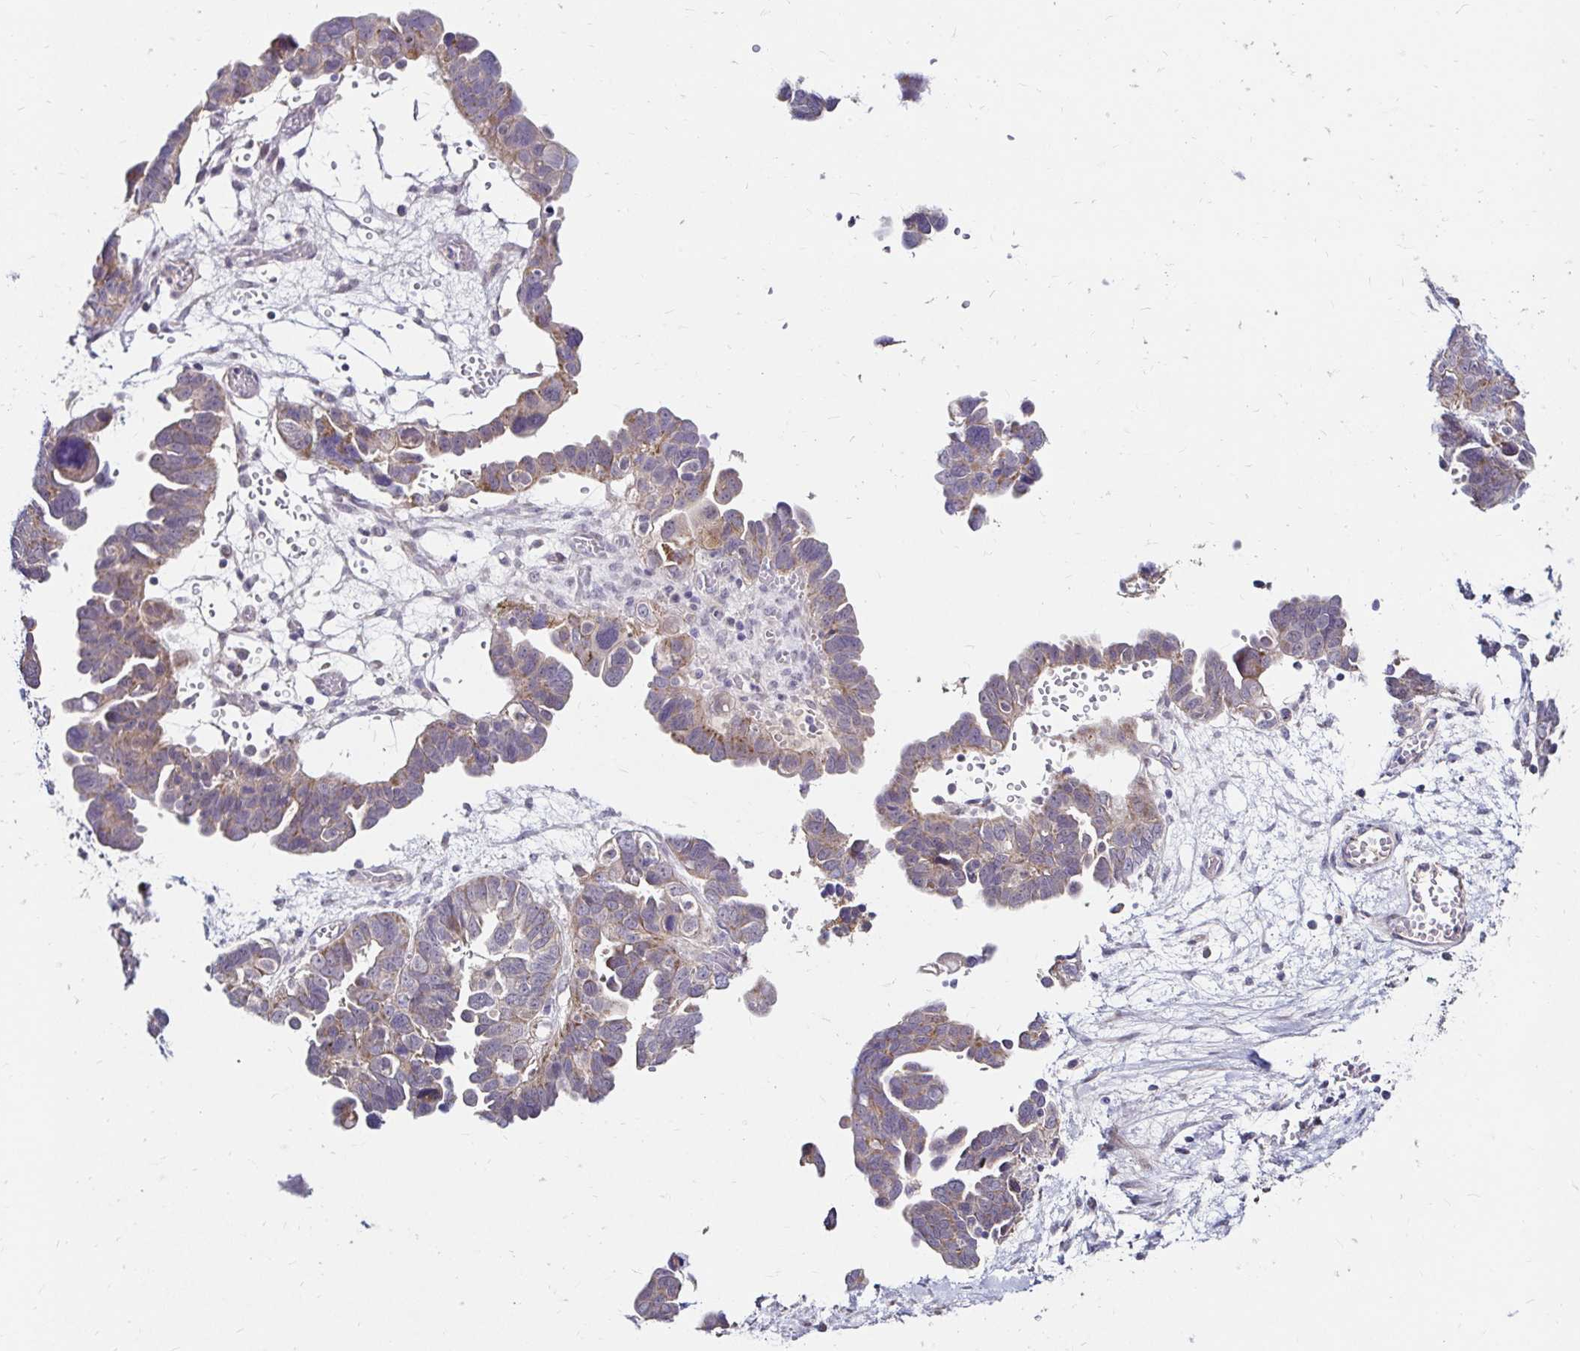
{"staining": {"intensity": "weak", "quantity": ">75%", "location": "cytoplasmic/membranous"}, "tissue": "ovarian cancer", "cell_type": "Tumor cells", "image_type": "cancer", "snomed": [{"axis": "morphology", "description": "Cystadenocarcinoma, serous, NOS"}, {"axis": "topography", "description": "Ovary"}], "caption": "The micrograph shows immunohistochemical staining of ovarian serous cystadenocarcinoma. There is weak cytoplasmic/membranous expression is present in approximately >75% of tumor cells.", "gene": "GUCY1A1", "patient": {"sex": "female", "age": 64}}